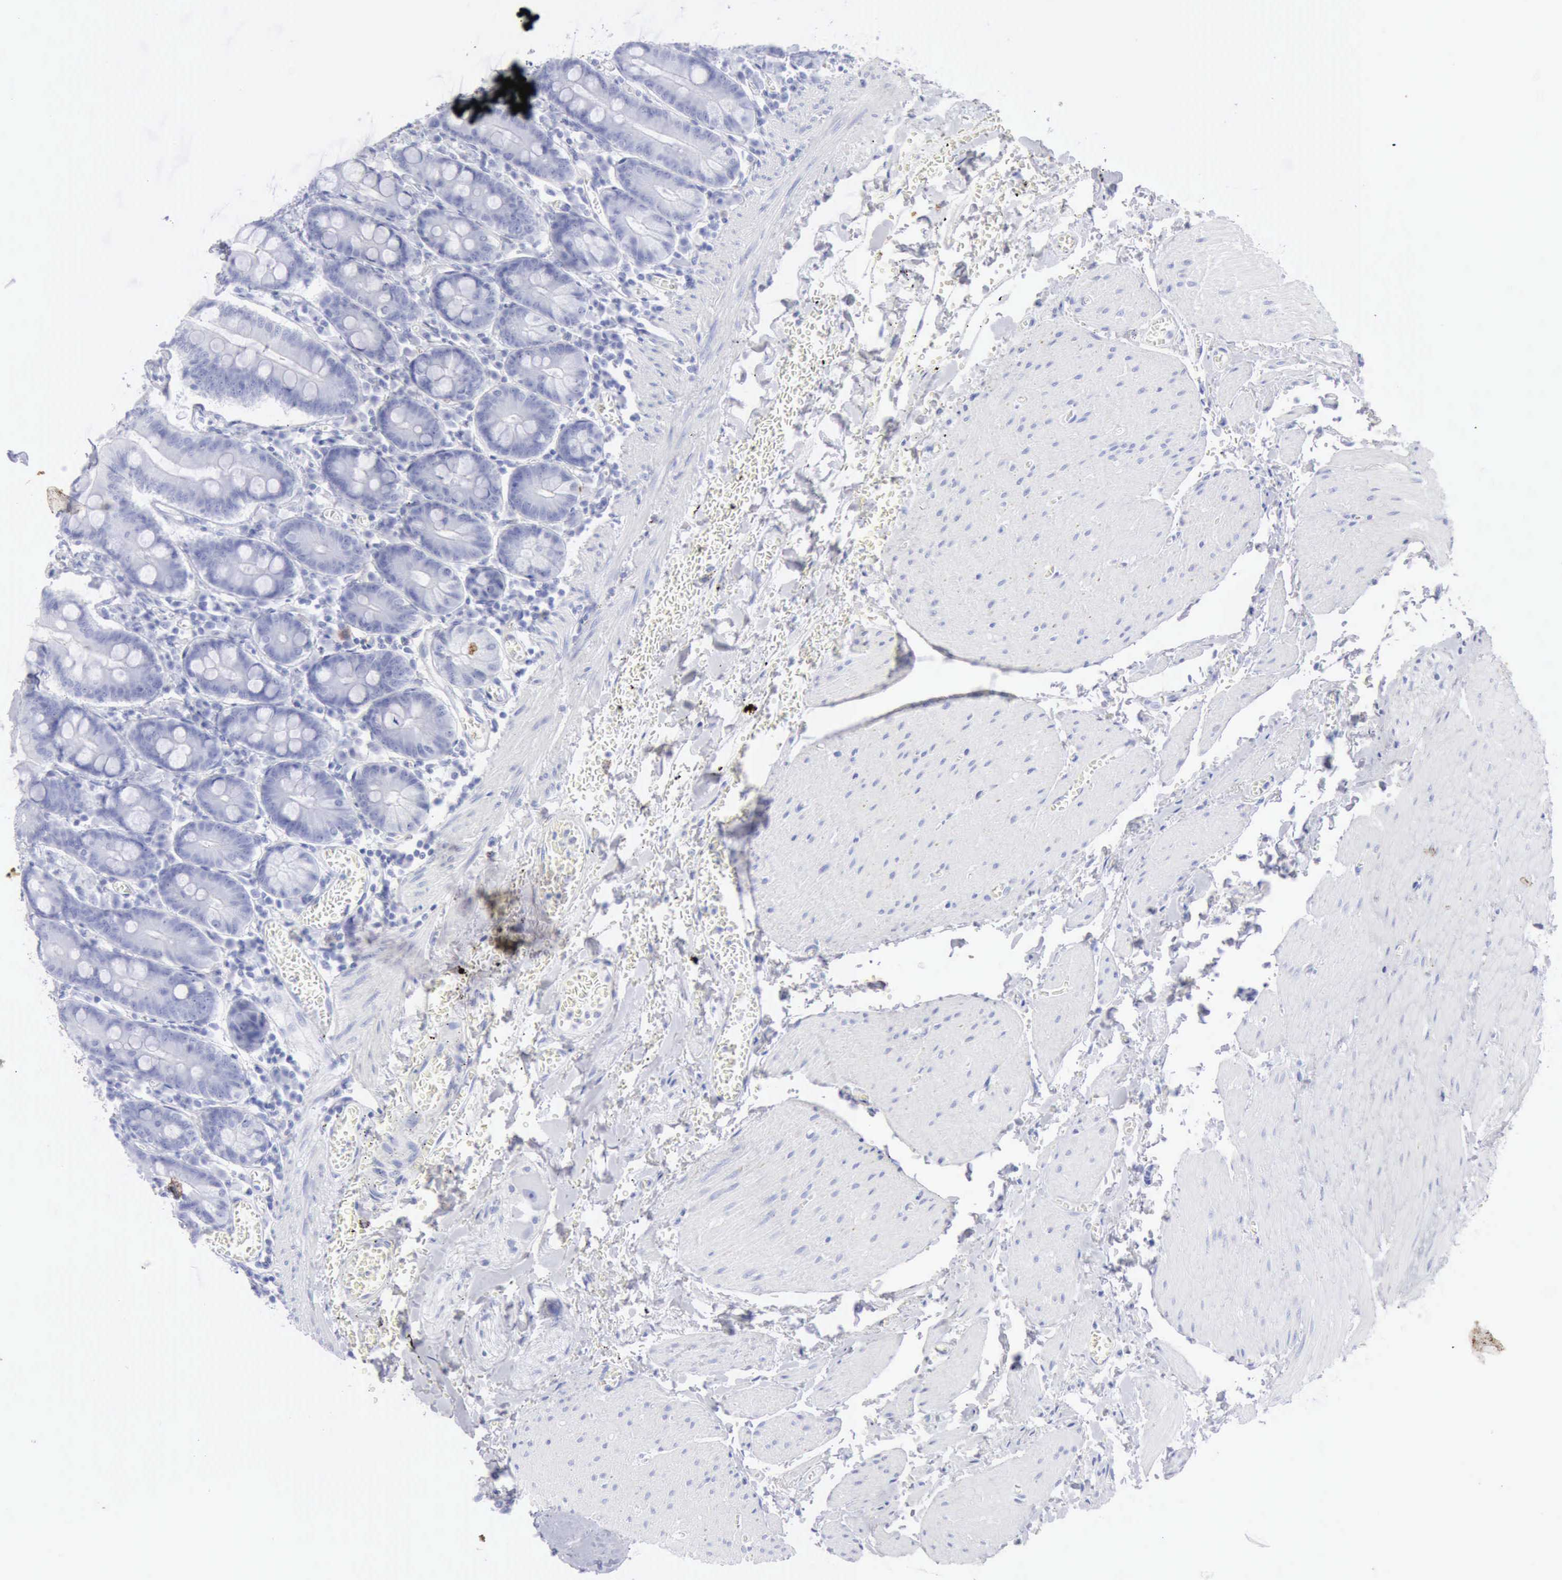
{"staining": {"intensity": "negative", "quantity": "none", "location": "none"}, "tissue": "small intestine", "cell_type": "Glandular cells", "image_type": "normal", "snomed": [{"axis": "morphology", "description": "Normal tissue, NOS"}, {"axis": "topography", "description": "Small intestine"}], "caption": "Human small intestine stained for a protein using immunohistochemistry (IHC) reveals no expression in glandular cells.", "gene": "KRT5", "patient": {"sex": "male", "age": 71}}